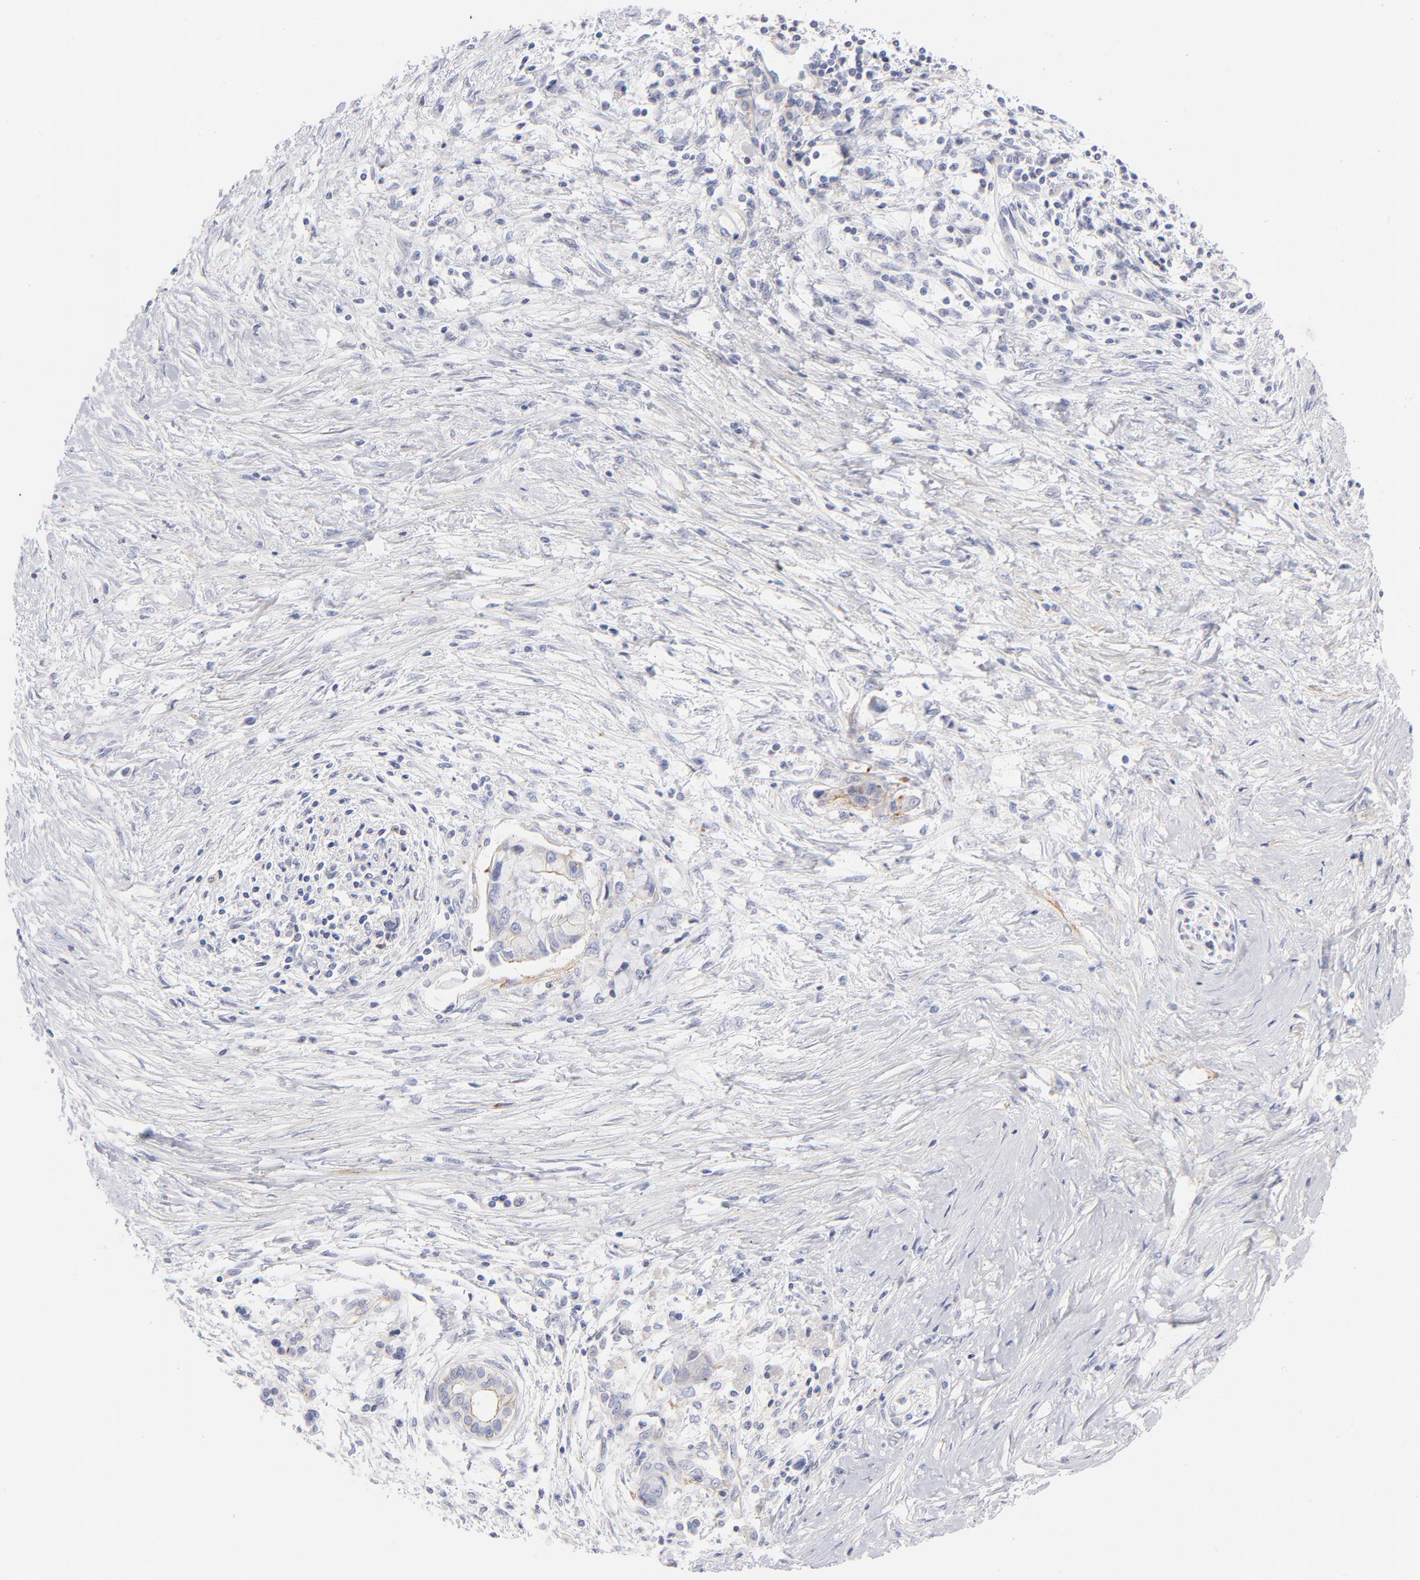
{"staining": {"intensity": "negative", "quantity": "none", "location": "none"}, "tissue": "pancreatic cancer", "cell_type": "Tumor cells", "image_type": "cancer", "snomed": [{"axis": "morphology", "description": "Adenocarcinoma, NOS"}, {"axis": "topography", "description": "Pancreas"}], "caption": "DAB (3,3'-diaminobenzidine) immunohistochemical staining of pancreatic adenocarcinoma demonstrates no significant expression in tumor cells.", "gene": "ACTA2", "patient": {"sex": "female", "age": 59}}